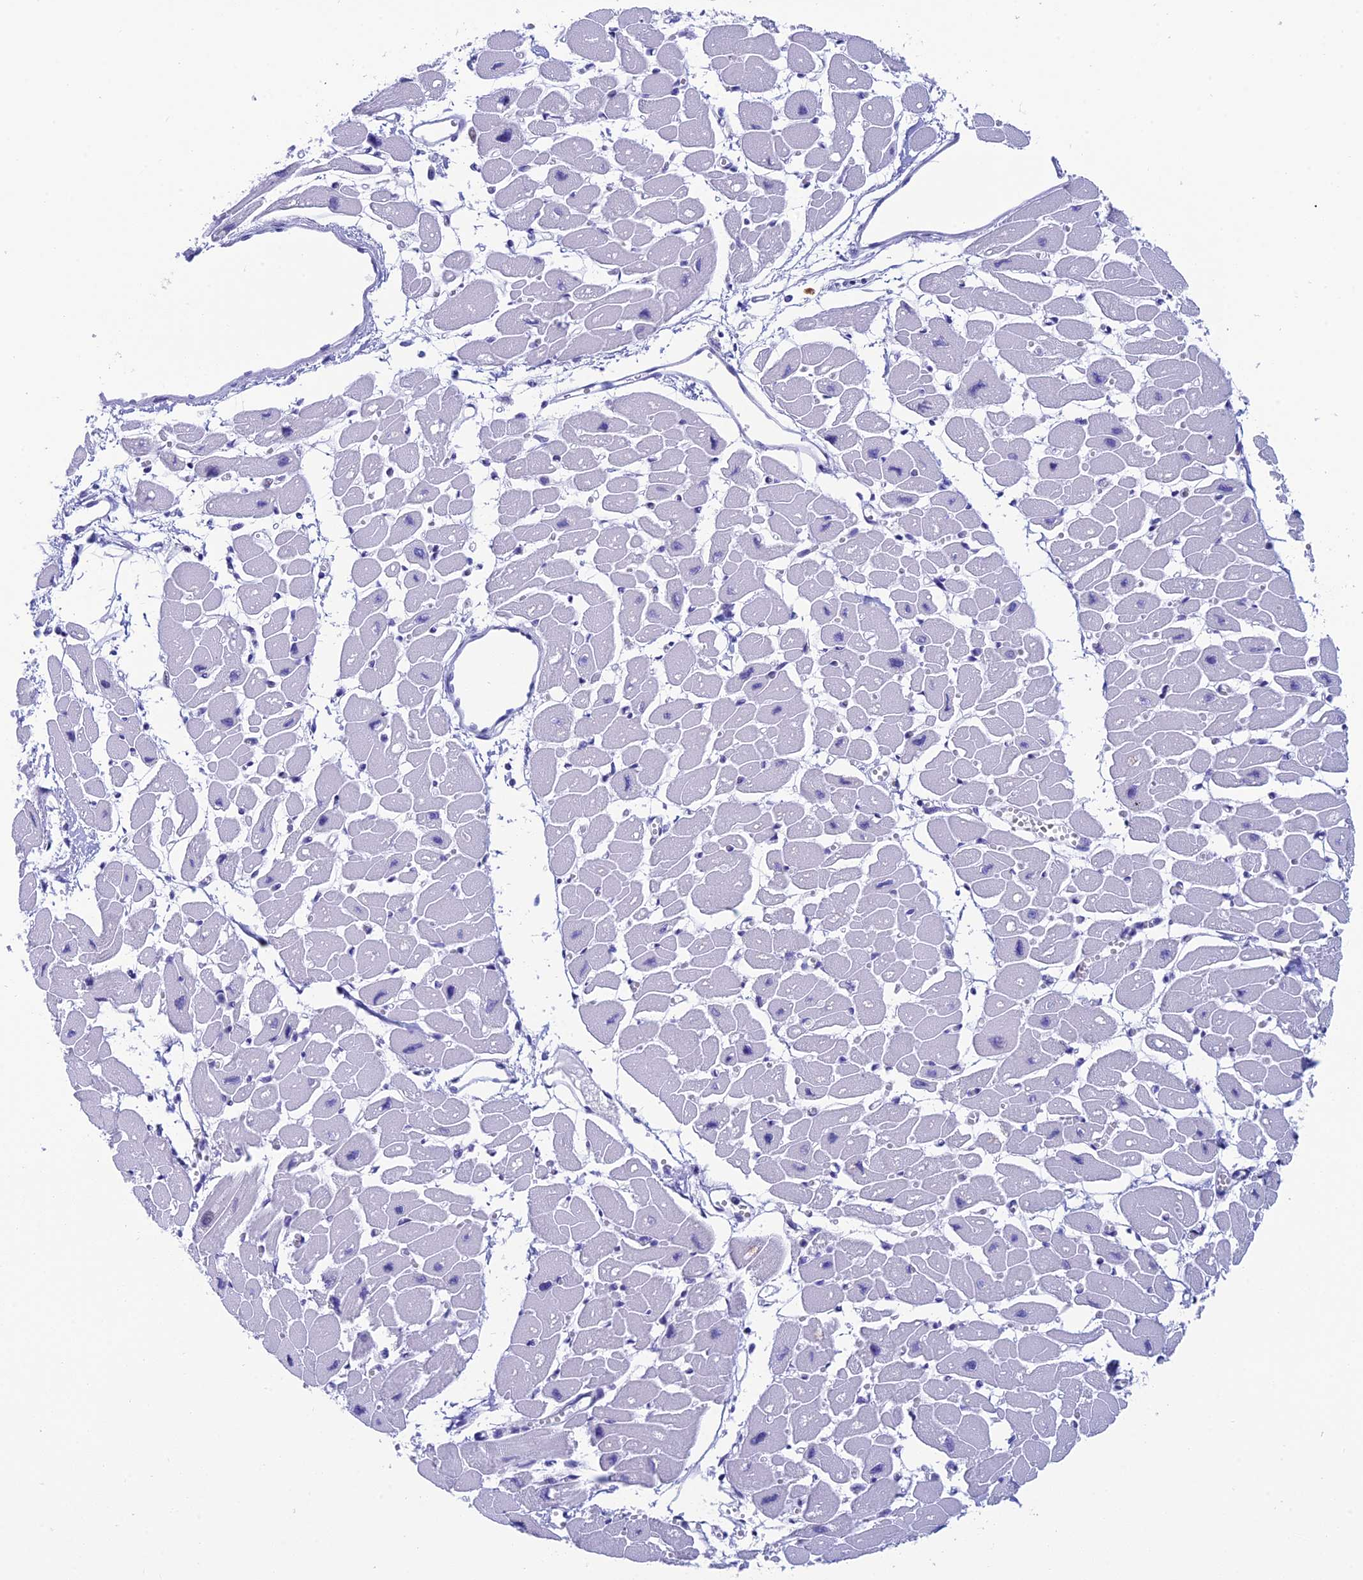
{"staining": {"intensity": "negative", "quantity": "none", "location": "none"}, "tissue": "heart muscle", "cell_type": "Cardiomyocytes", "image_type": "normal", "snomed": [{"axis": "morphology", "description": "Normal tissue, NOS"}, {"axis": "topography", "description": "Heart"}], "caption": "Immunohistochemical staining of normal heart muscle exhibits no significant expression in cardiomyocytes. (DAB (3,3'-diaminobenzidine) IHC, high magnification).", "gene": "REEP4", "patient": {"sex": "female", "age": 54}}